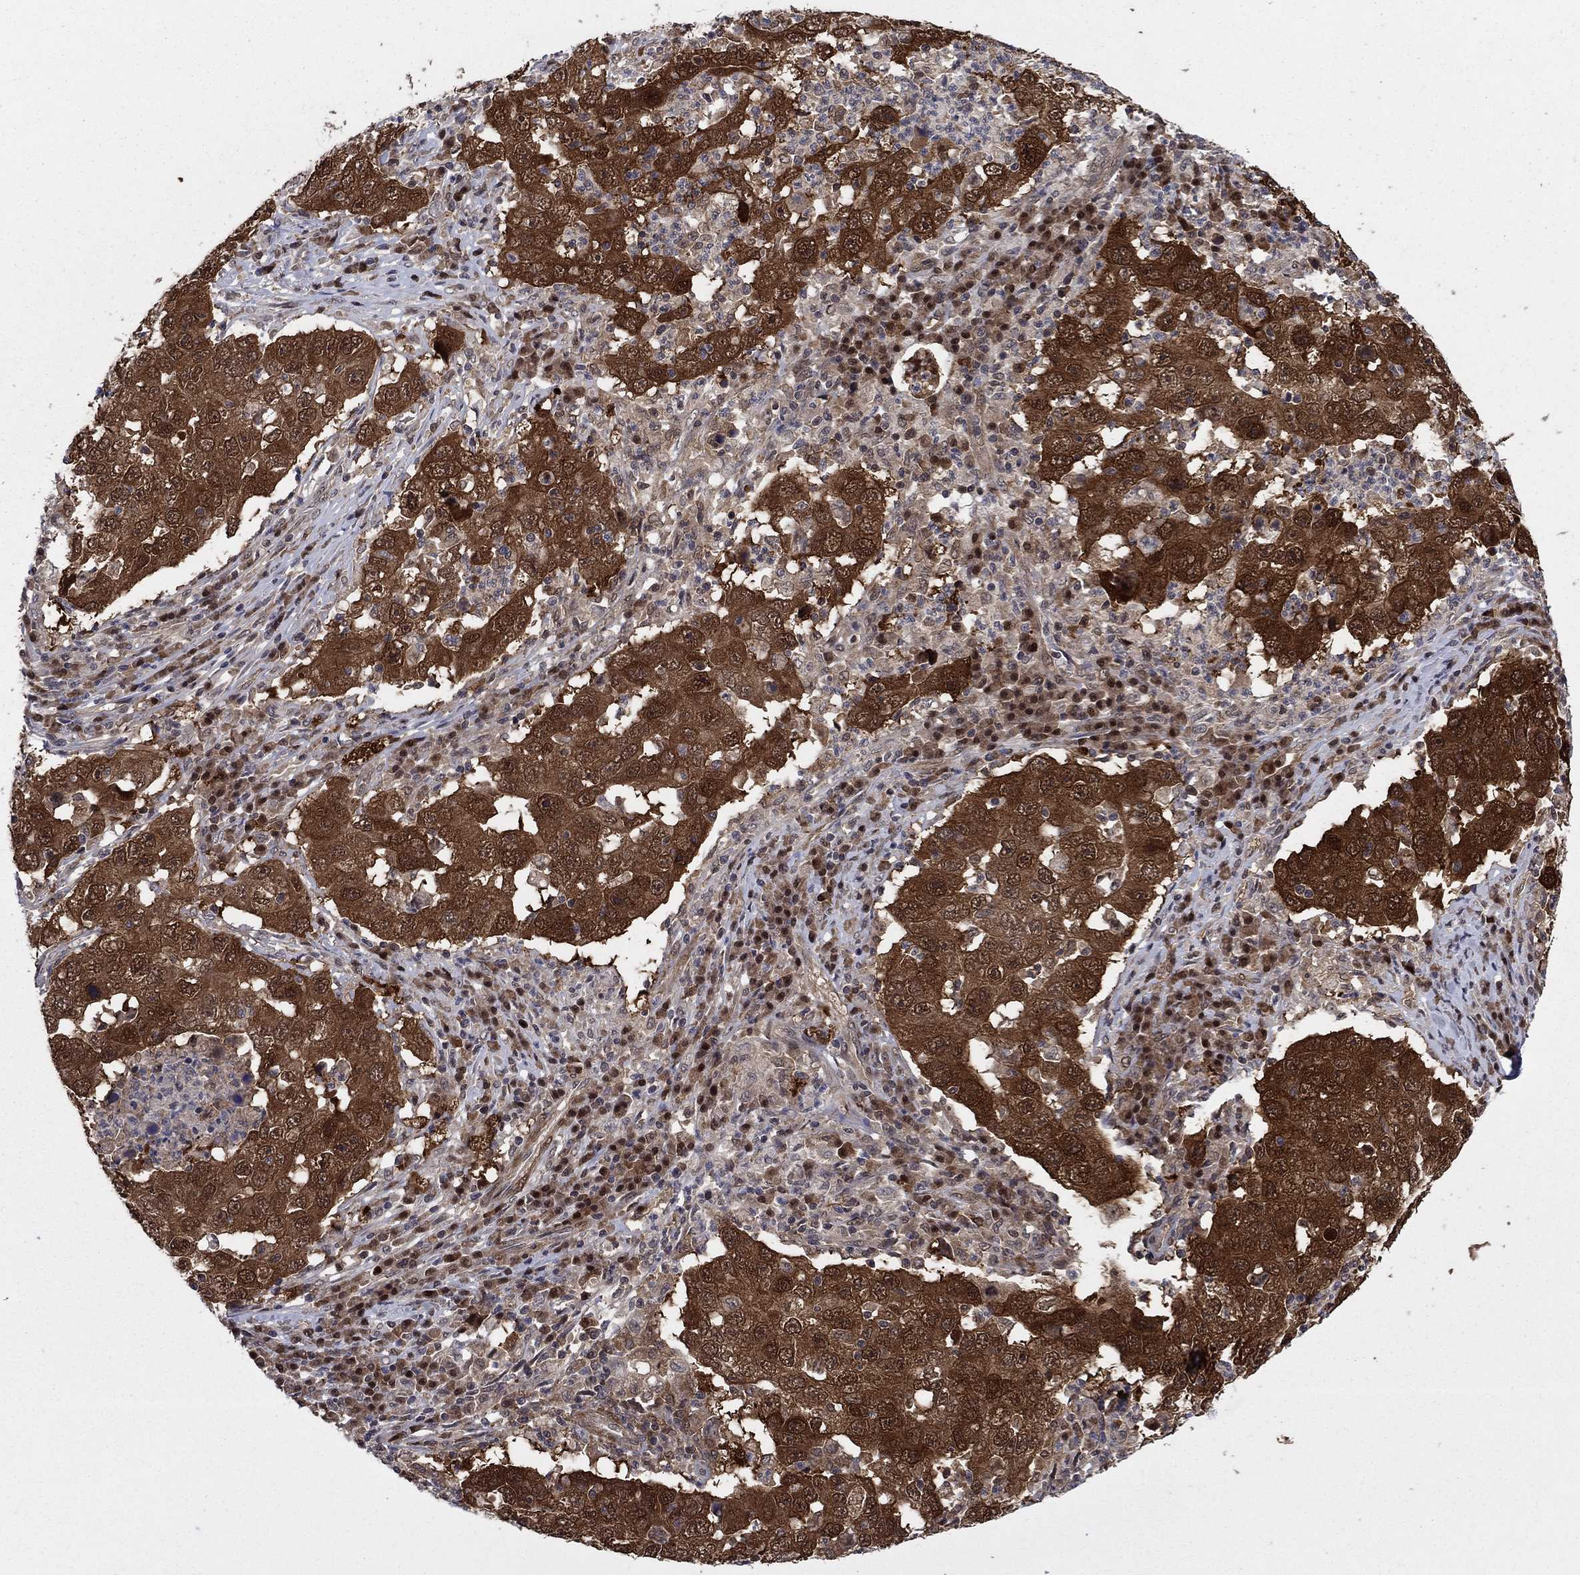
{"staining": {"intensity": "strong", "quantity": ">75%", "location": "cytoplasmic/membranous"}, "tissue": "lung cancer", "cell_type": "Tumor cells", "image_type": "cancer", "snomed": [{"axis": "morphology", "description": "Adenocarcinoma, NOS"}, {"axis": "topography", "description": "Lung"}], "caption": "Human adenocarcinoma (lung) stained with a protein marker displays strong staining in tumor cells.", "gene": "FKBP4", "patient": {"sex": "male", "age": 73}}